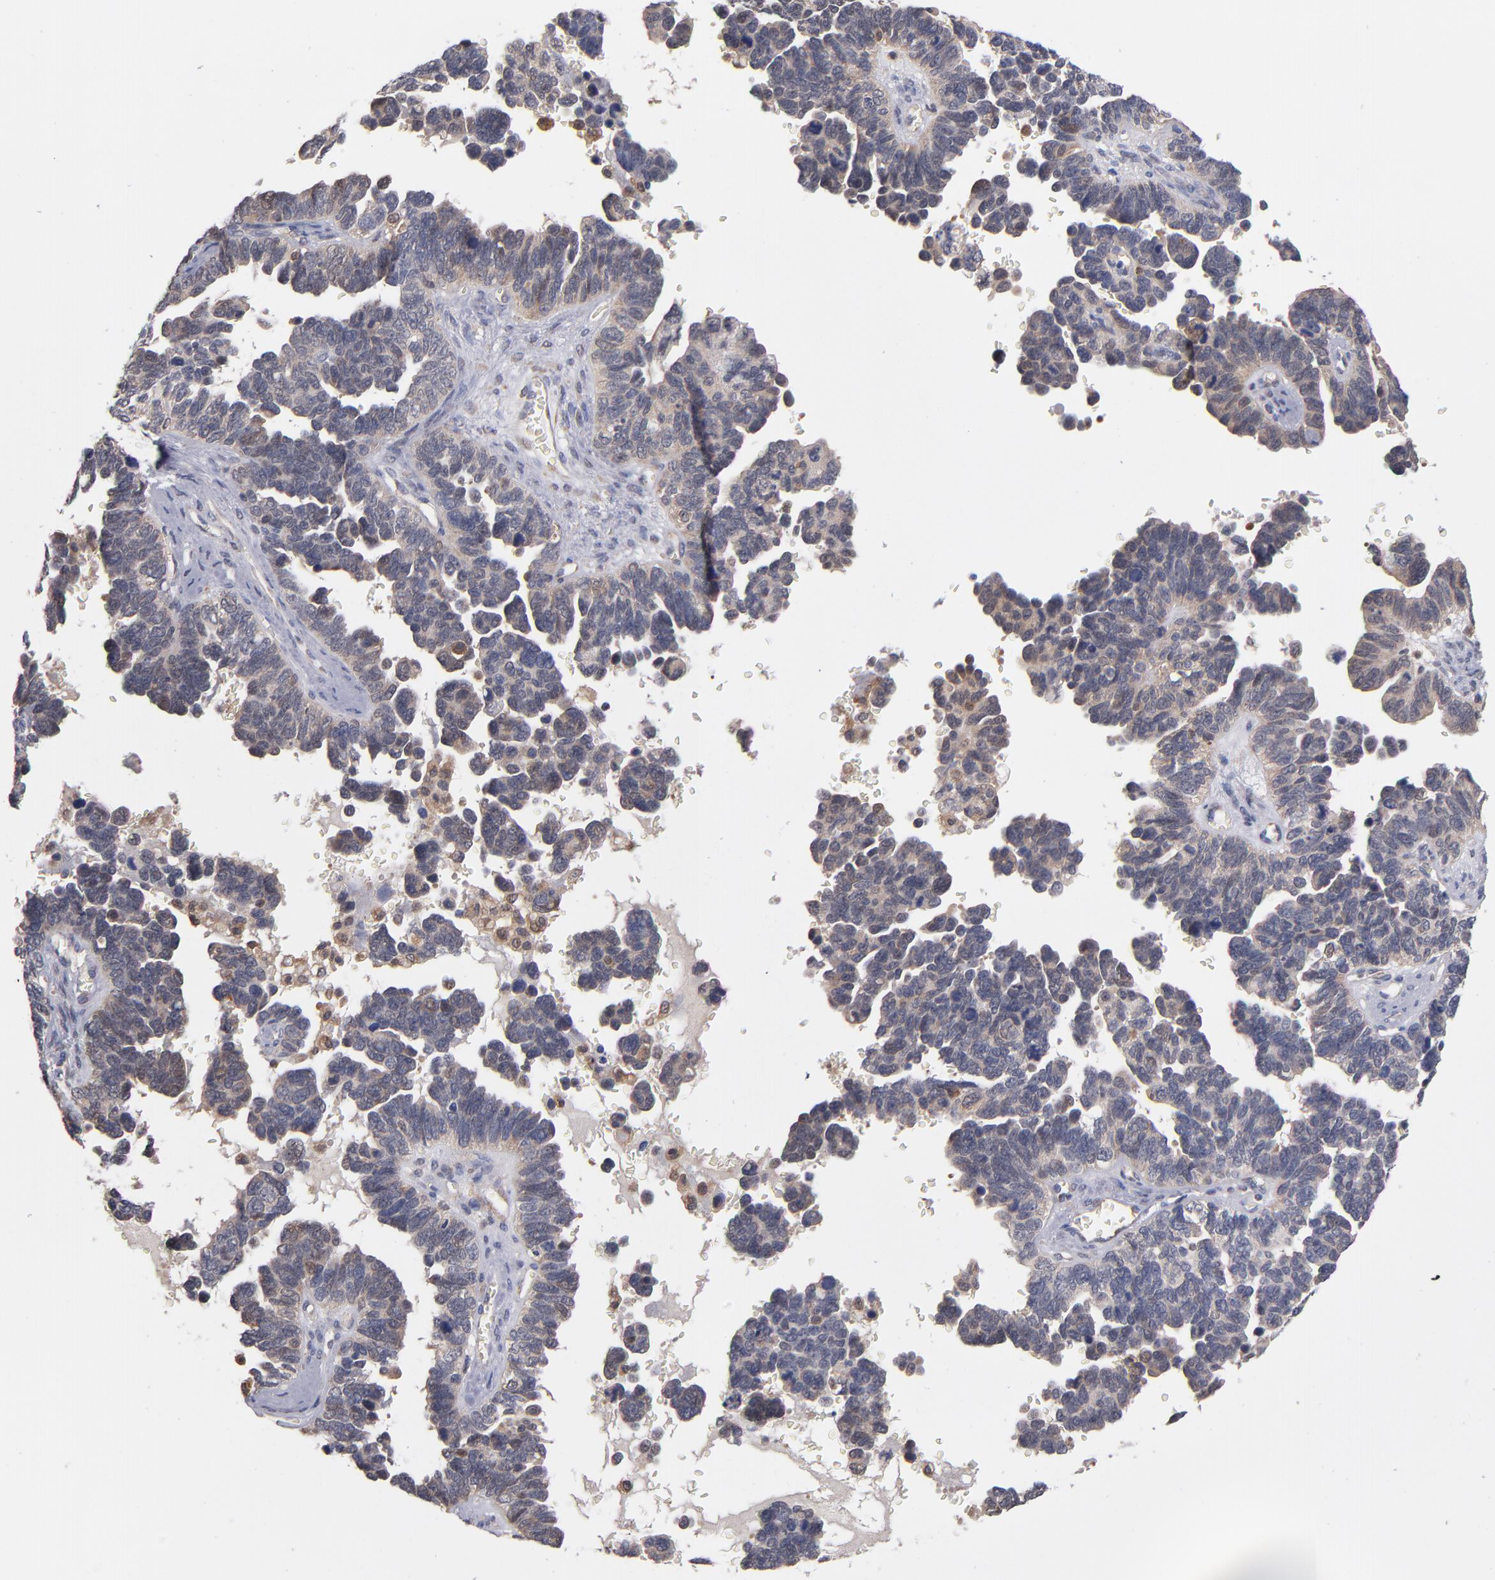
{"staining": {"intensity": "weak", "quantity": "25%-75%", "location": "cytoplasmic/membranous"}, "tissue": "ovarian cancer", "cell_type": "Tumor cells", "image_type": "cancer", "snomed": [{"axis": "morphology", "description": "Cystadenocarcinoma, serous, NOS"}, {"axis": "topography", "description": "Ovary"}], "caption": "Brown immunohistochemical staining in ovarian serous cystadenocarcinoma demonstrates weak cytoplasmic/membranous positivity in approximately 25%-75% of tumor cells.", "gene": "GMFG", "patient": {"sex": "female", "age": 69}}